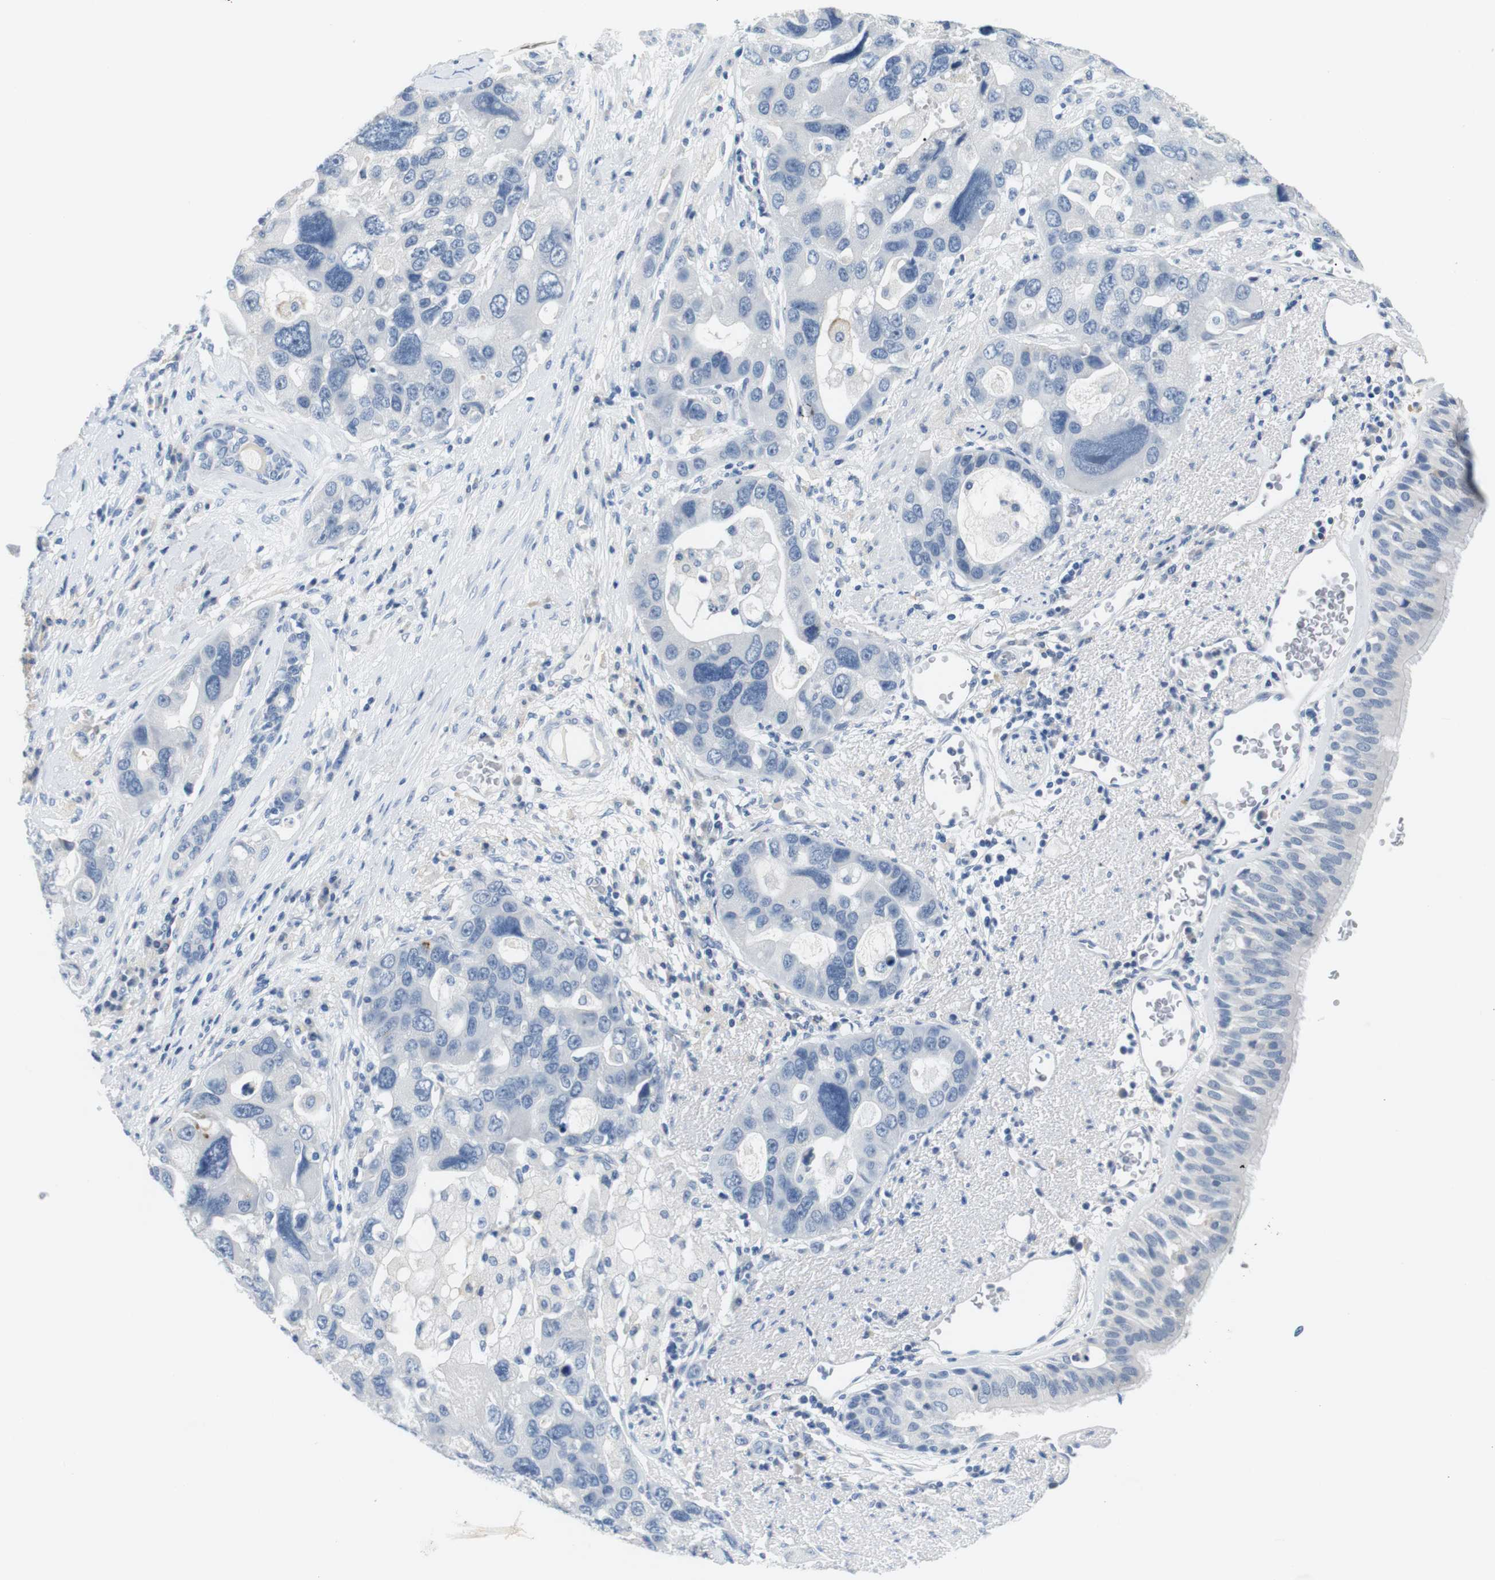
{"staining": {"intensity": "negative", "quantity": "none", "location": "none"}, "tissue": "bronchus", "cell_type": "Respiratory epithelial cells", "image_type": "normal", "snomed": [{"axis": "morphology", "description": "Normal tissue, NOS"}, {"axis": "morphology", "description": "Adenocarcinoma, NOS"}, {"axis": "morphology", "description": "Adenocarcinoma, metastatic, NOS"}, {"axis": "topography", "description": "Lymph node"}, {"axis": "topography", "description": "Bronchus"}, {"axis": "topography", "description": "Lung"}], "caption": "Micrograph shows no protein expression in respiratory epithelial cells of normal bronchus.", "gene": "FCGRT", "patient": {"sex": "female", "age": 54}}